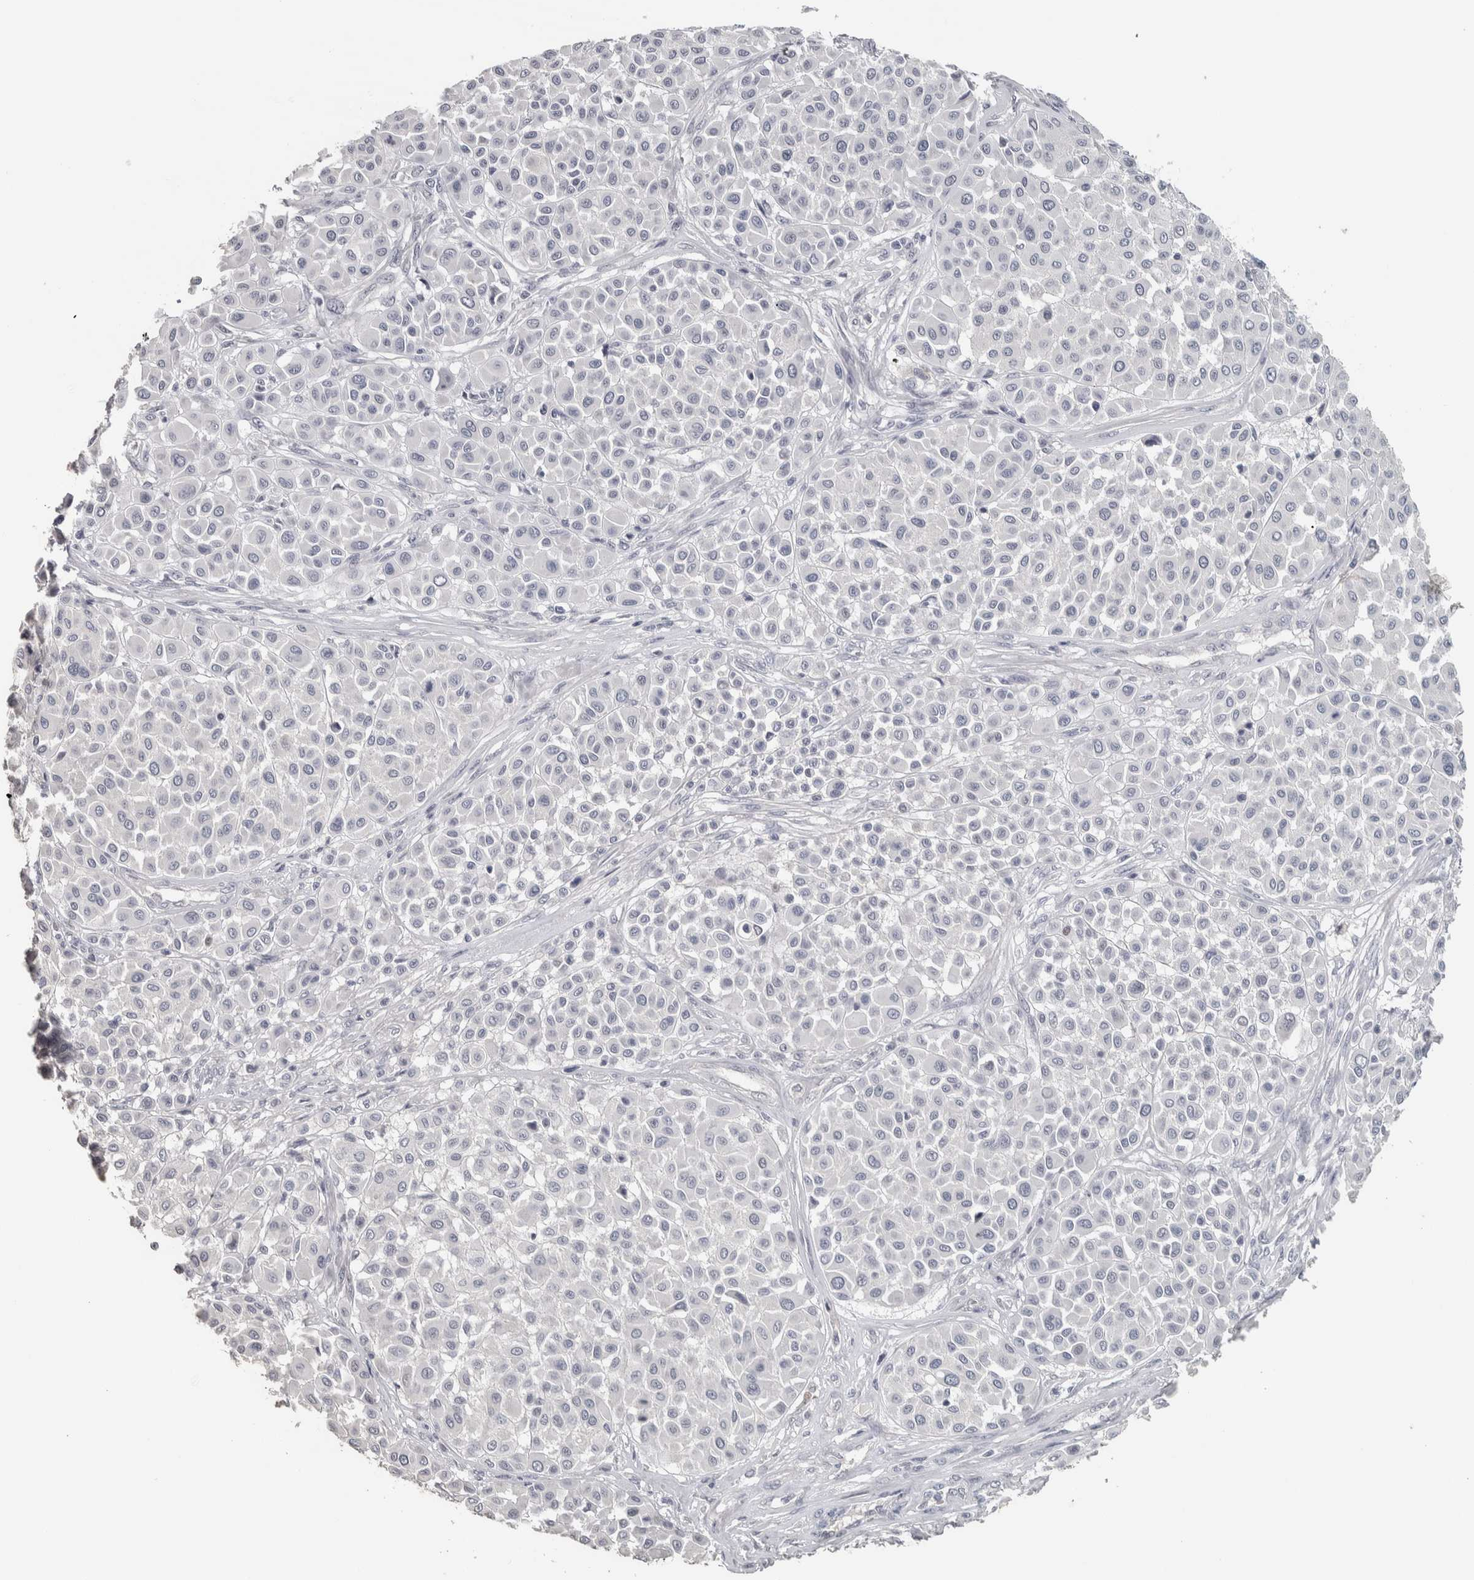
{"staining": {"intensity": "negative", "quantity": "none", "location": "none"}, "tissue": "melanoma", "cell_type": "Tumor cells", "image_type": "cancer", "snomed": [{"axis": "morphology", "description": "Malignant melanoma, Metastatic site"}, {"axis": "topography", "description": "Soft tissue"}], "caption": "Malignant melanoma (metastatic site) was stained to show a protein in brown. There is no significant expression in tumor cells.", "gene": "NECAB1", "patient": {"sex": "male", "age": 41}}